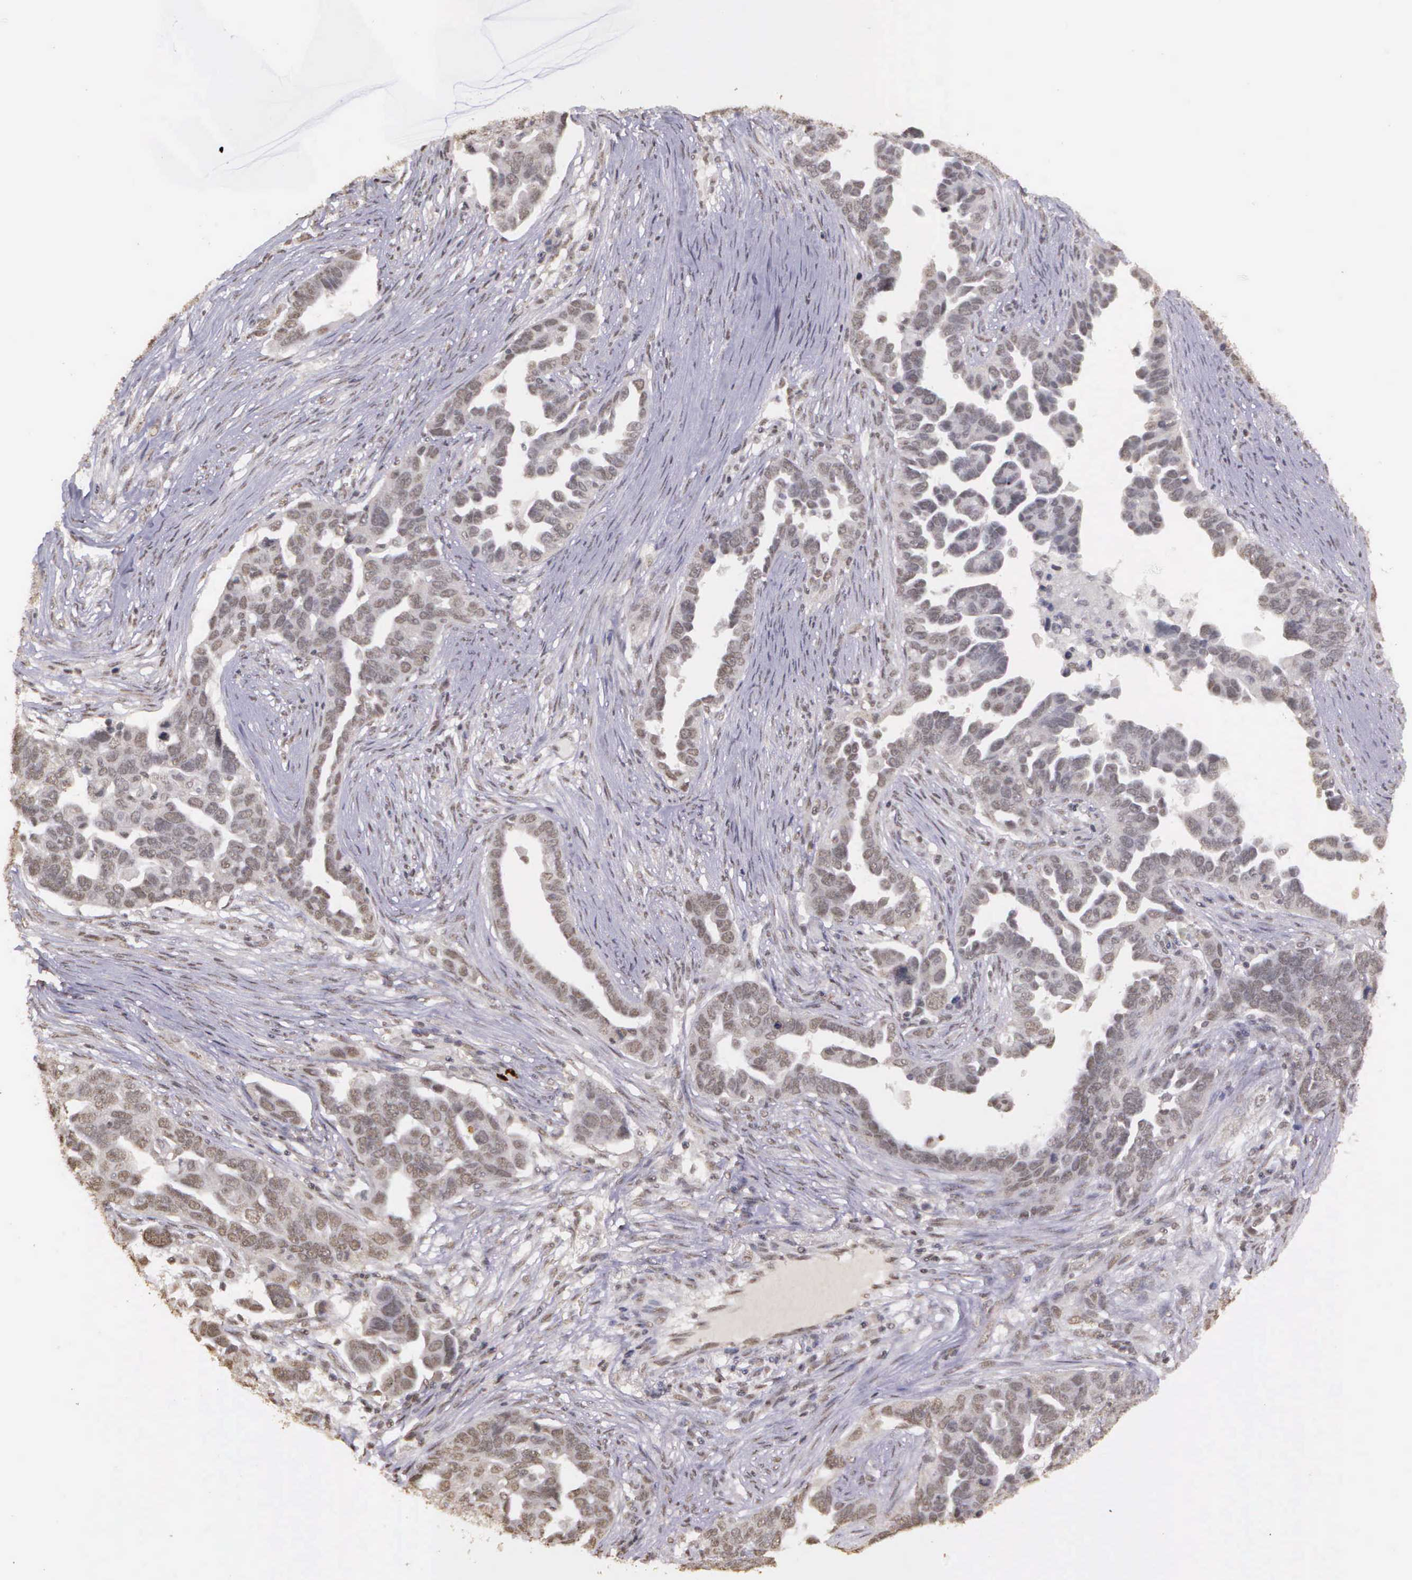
{"staining": {"intensity": "weak", "quantity": "25%-75%", "location": "nuclear"}, "tissue": "ovarian cancer", "cell_type": "Tumor cells", "image_type": "cancer", "snomed": [{"axis": "morphology", "description": "Cystadenocarcinoma, serous, NOS"}, {"axis": "topography", "description": "Ovary"}], "caption": "High-magnification brightfield microscopy of ovarian cancer stained with DAB (3,3'-diaminobenzidine) (brown) and counterstained with hematoxylin (blue). tumor cells exhibit weak nuclear expression is identified in approximately25%-75% of cells.", "gene": "ARMCX5", "patient": {"sex": "female", "age": 54}}